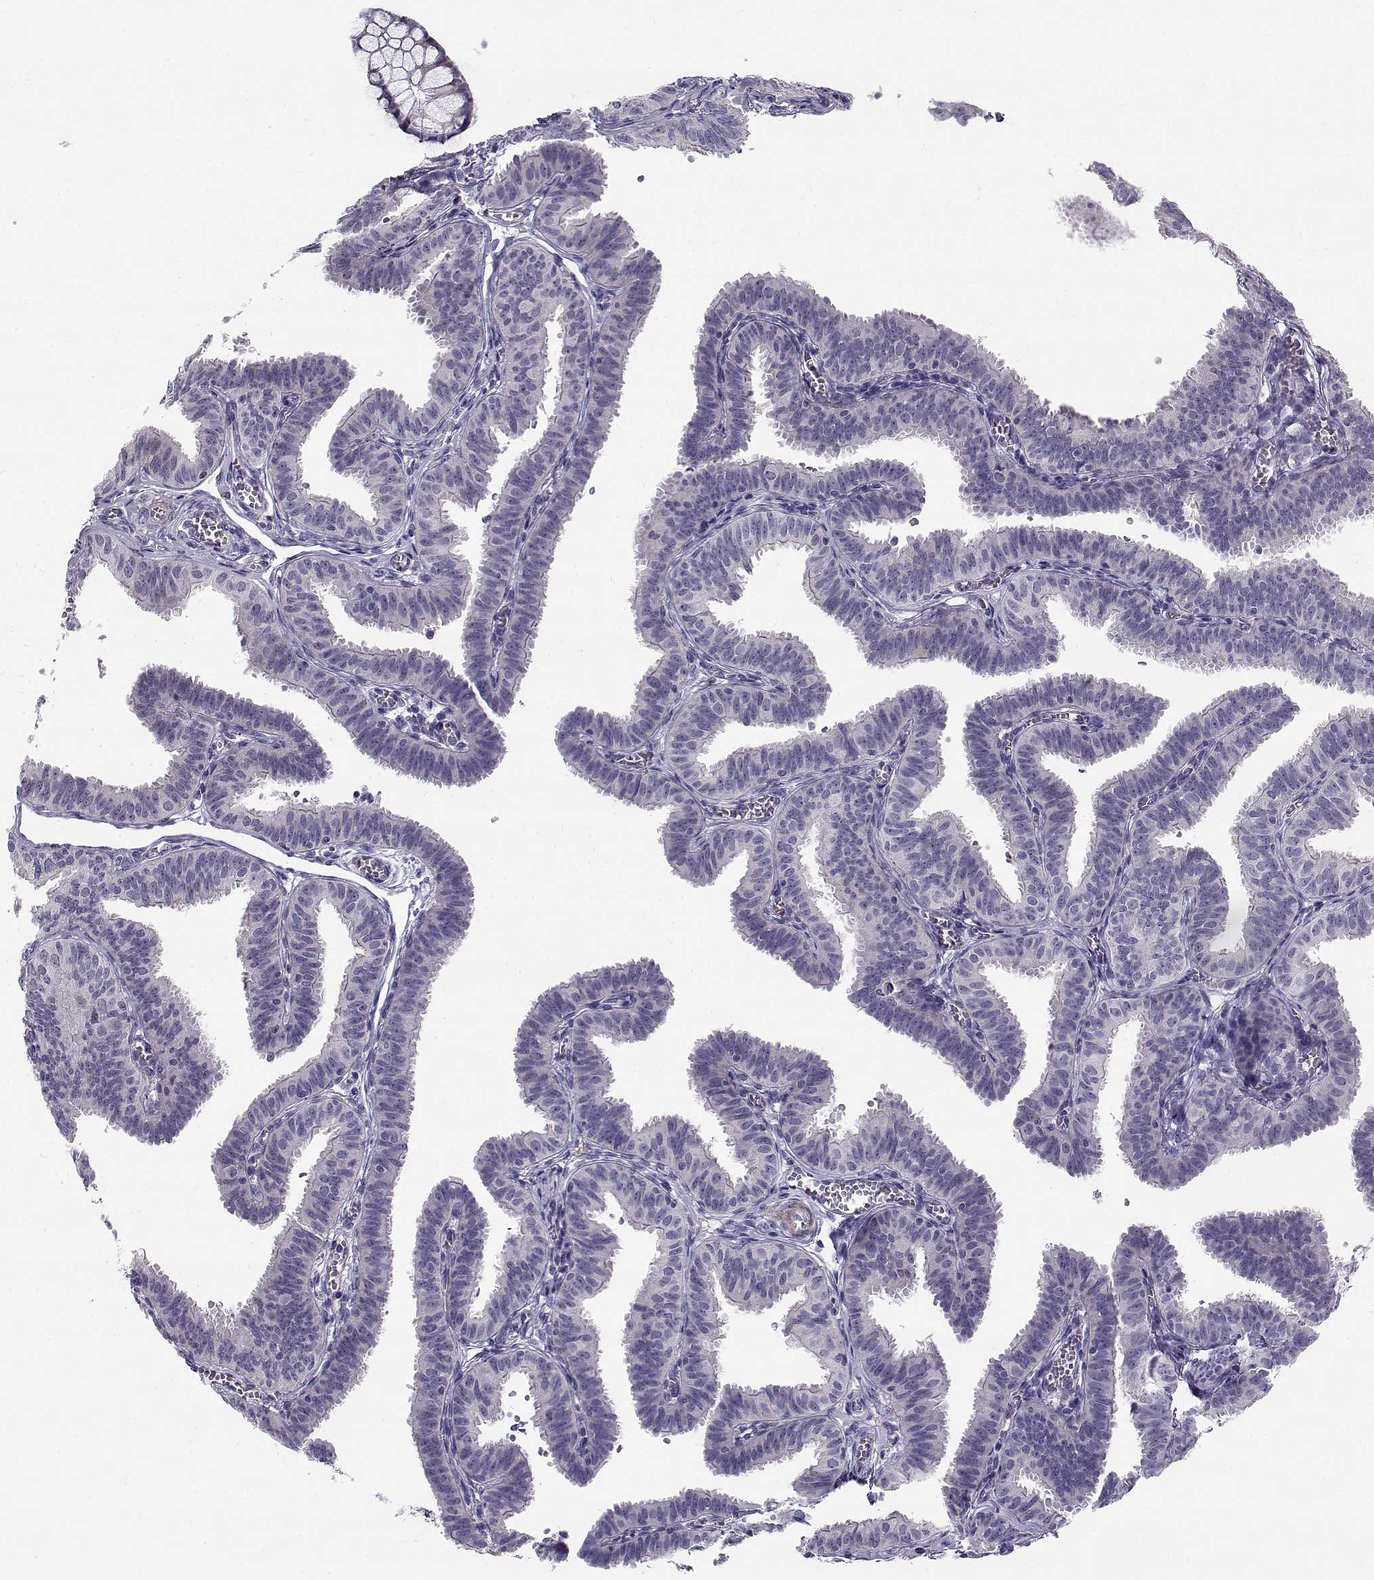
{"staining": {"intensity": "negative", "quantity": "none", "location": "none"}, "tissue": "fallopian tube", "cell_type": "Glandular cells", "image_type": "normal", "snomed": [{"axis": "morphology", "description": "Normal tissue, NOS"}, {"axis": "topography", "description": "Fallopian tube"}], "caption": "The immunohistochemistry (IHC) photomicrograph has no significant staining in glandular cells of fallopian tube. (Immunohistochemistry, brightfield microscopy, high magnification).", "gene": "CREB3L3", "patient": {"sex": "female", "age": 25}}